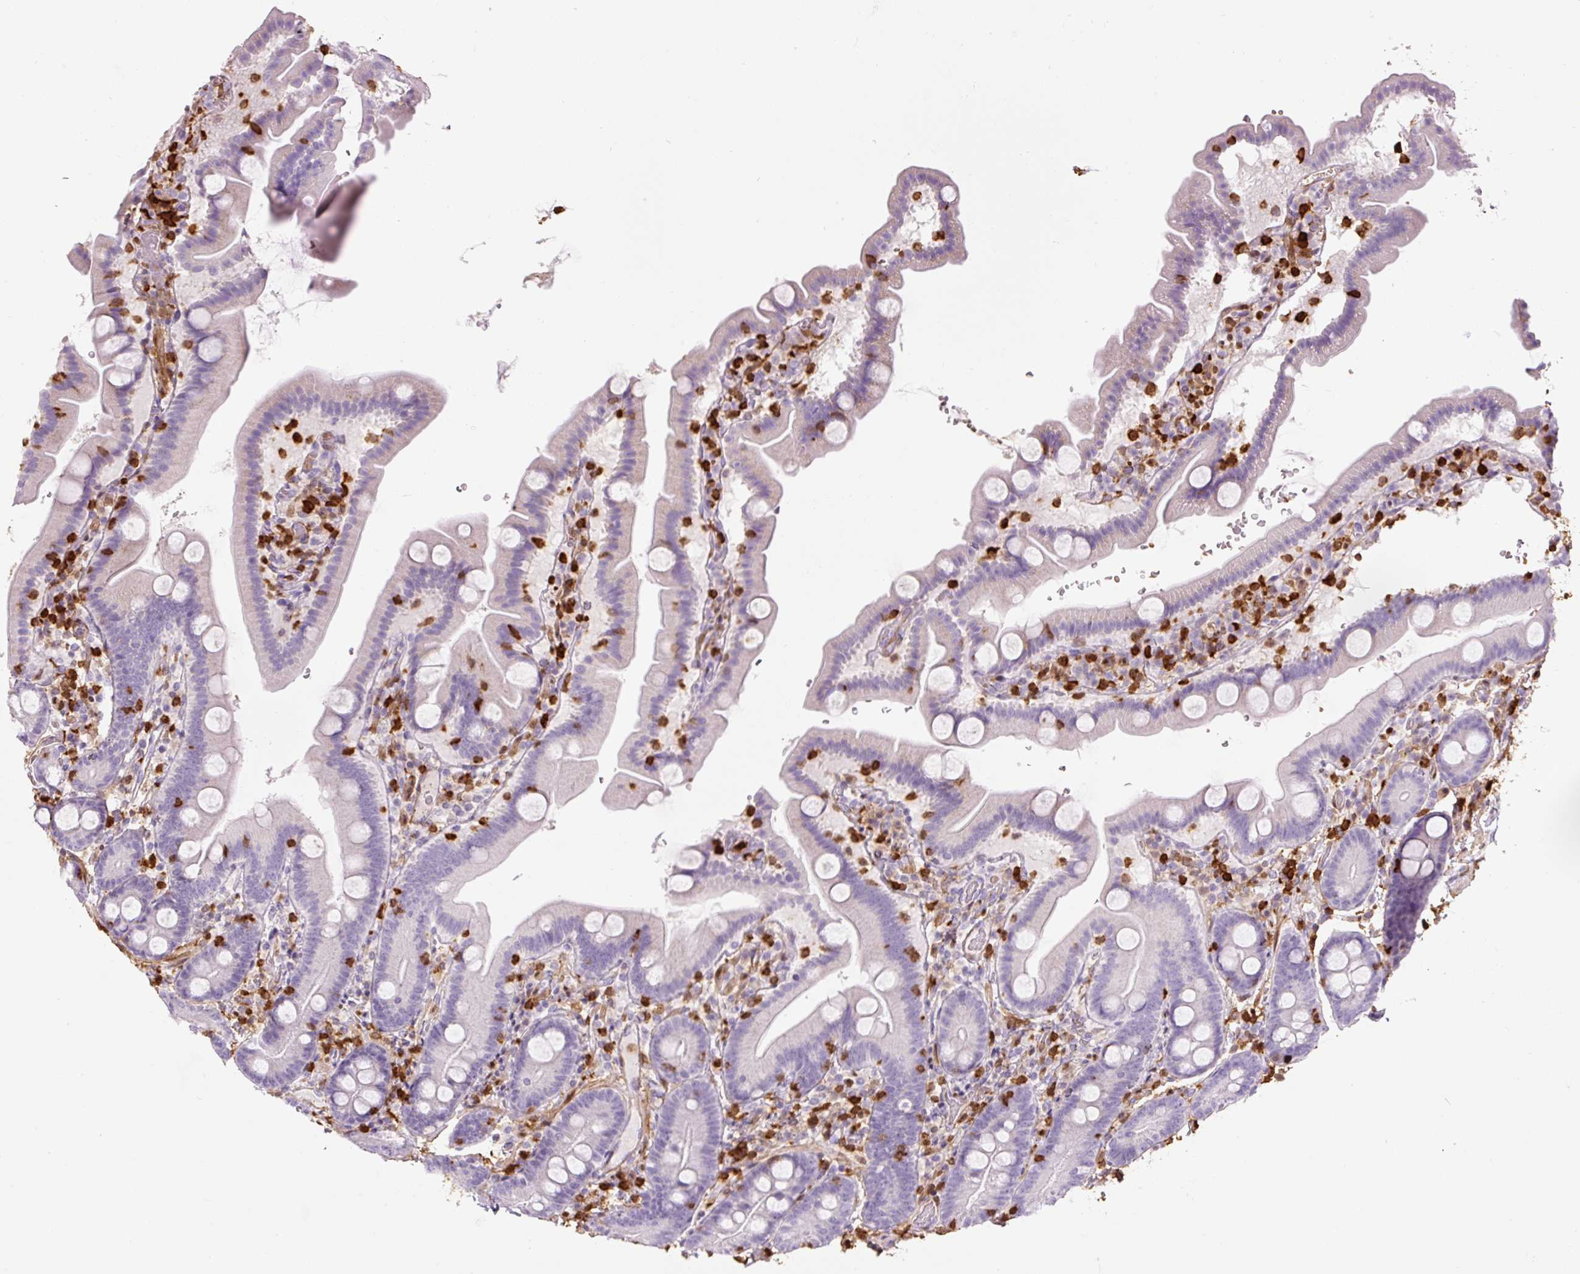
{"staining": {"intensity": "negative", "quantity": "none", "location": "none"}, "tissue": "duodenum", "cell_type": "Glandular cells", "image_type": "normal", "snomed": [{"axis": "morphology", "description": "Normal tissue, NOS"}, {"axis": "topography", "description": "Duodenum"}], "caption": "Photomicrograph shows no protein staining in glandular cells of benign duodenum.", "gene": "S100A4", "patient": {"sex": "male", "age": 55}}